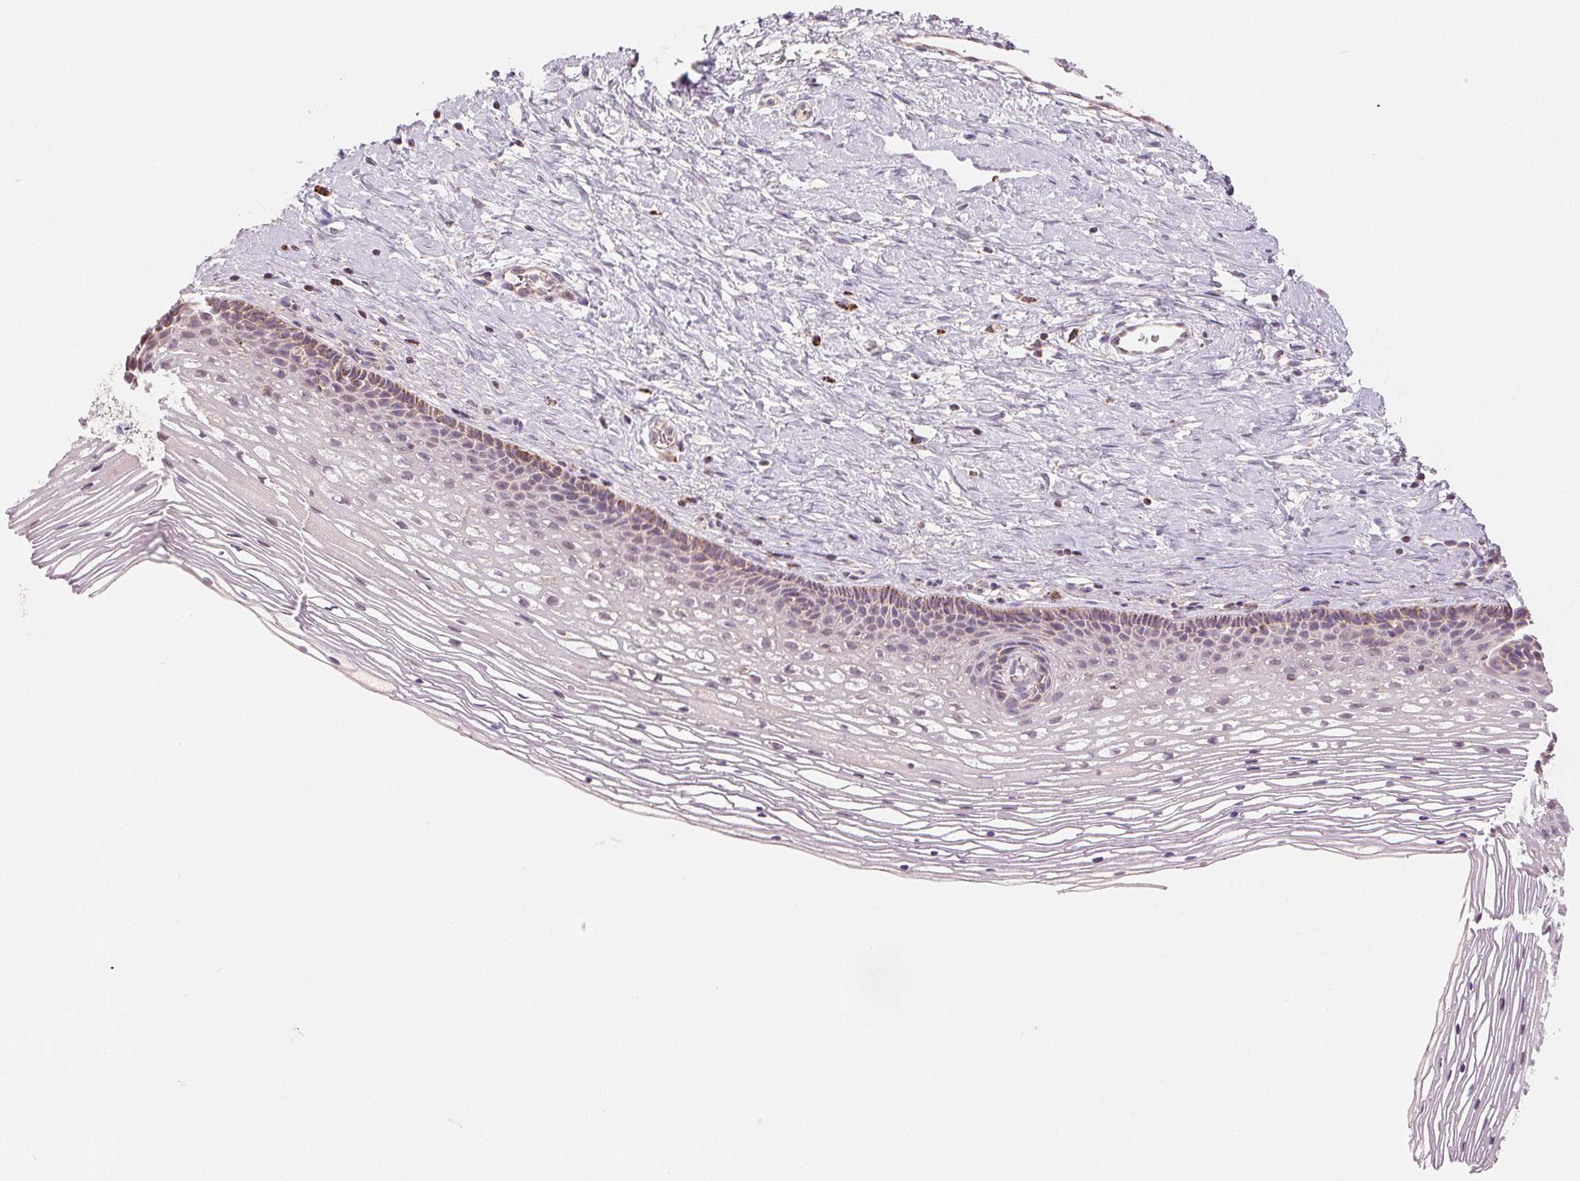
{"staining": {"intensity": "weak", "quantity": ">75%", "location": "cytoplasmic/membranous"}, "tissue": "cervix", "cell_type": "Glandular cells", "image_type": "normal", "snomed": [{"axis": "morphology", "description": "Normal tissue, NOS"}, {"axis": "topography", "description": "Cervix"}], "caption": "Glandular cells show low levels of weak cytoplasmic/membranous expression in about >75% of cells in benign human cervix.", "gene": "HINT2", "patient": {"sex": "female", "age": 34}}